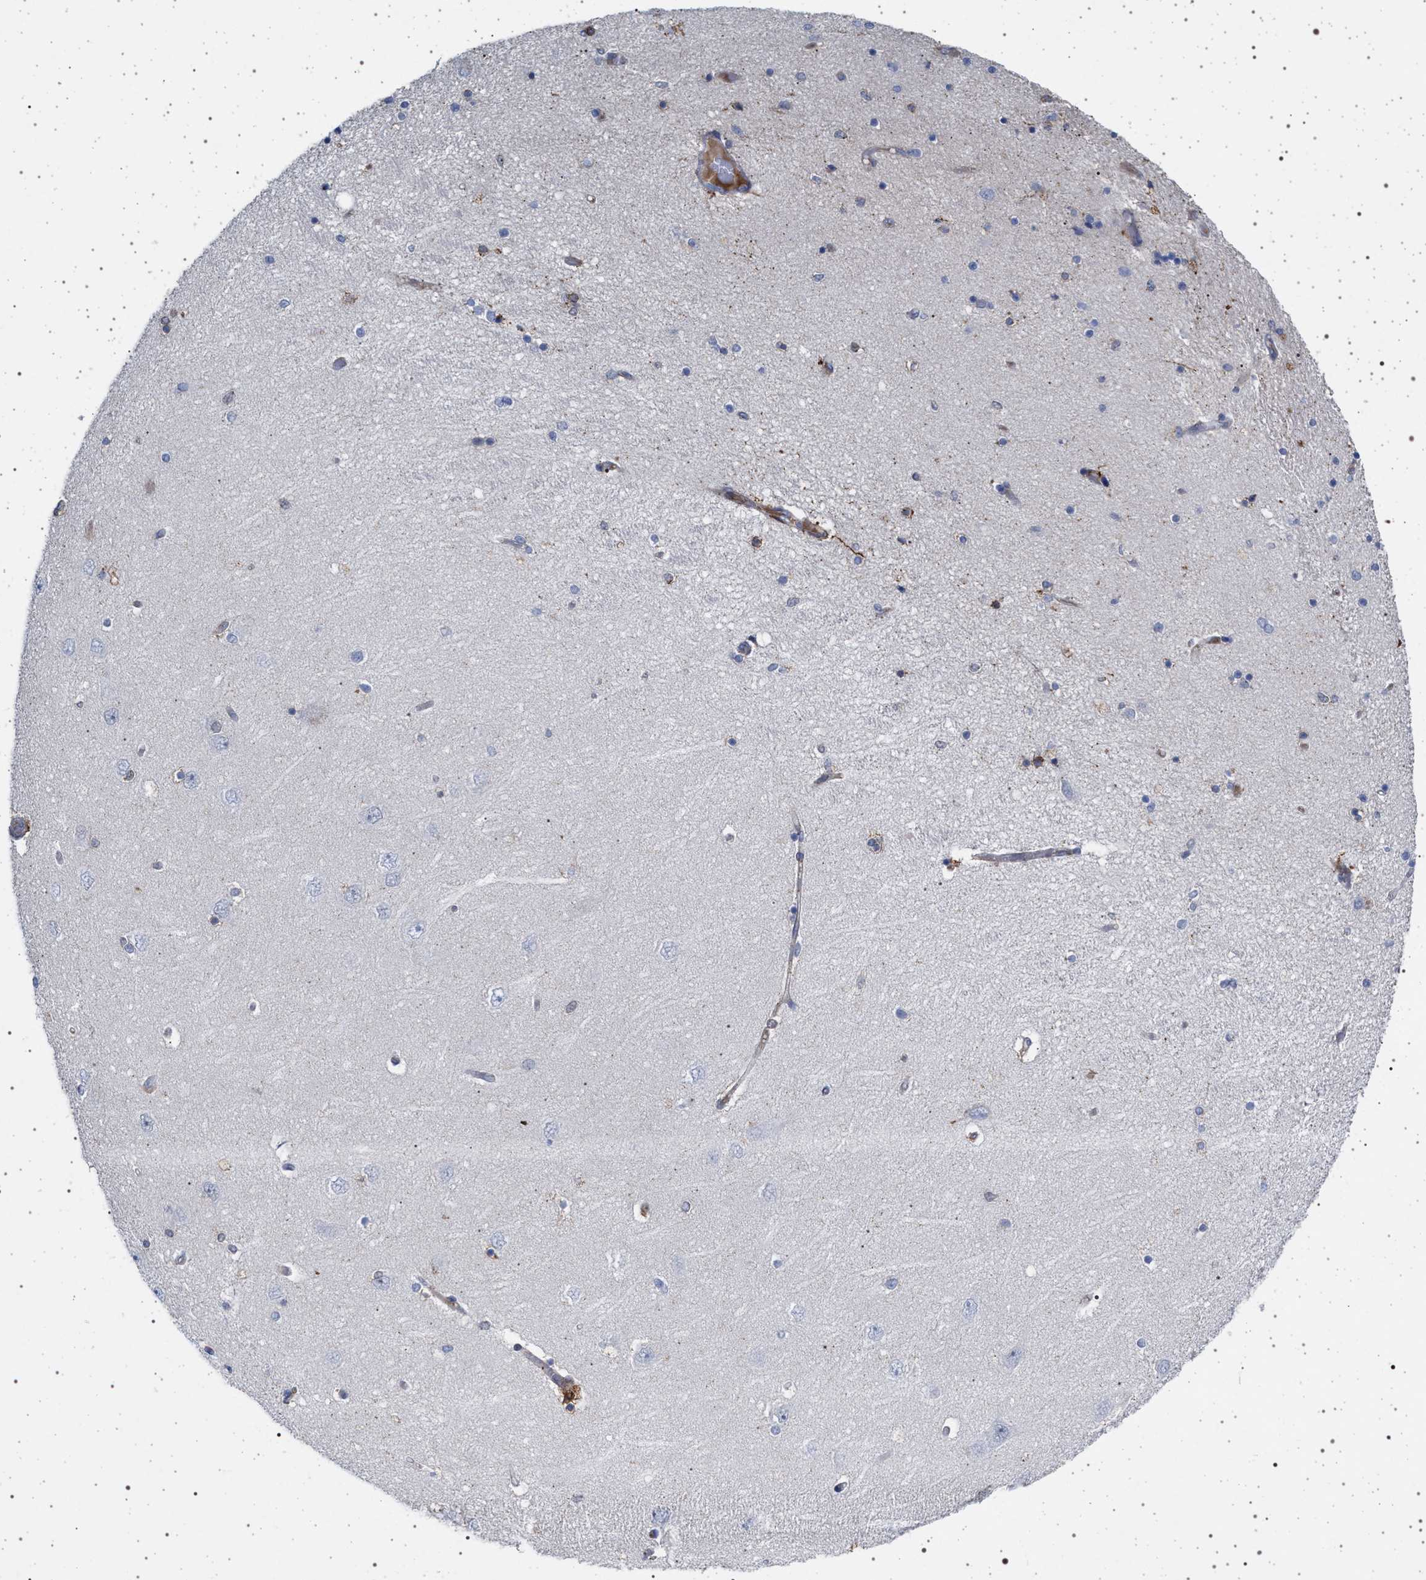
{"staining": {"intensity": "weak", "quantity": "<25%", "location": "cytoplasmic/membranous"}, "tissue": "hippocampus", "cell_type": "Glial cells", "image_type": "normal", "snomed": [{"axis": "morphology", "description": "Normal tissue, NOS"}, {"axis": "topography", "description": "Hippocampus"}], "caption": "Image shows no significant protein expression in glial cells of normal hippocampus. (Stains: DAB (3,3'-diaminobenzidine) immunohistochemistry with hematoxylin counter stain, Microscopy: brightfield microscopy at high magnification).", "gene": "PLG", "patient": {"sex": "female", "age": 54}}